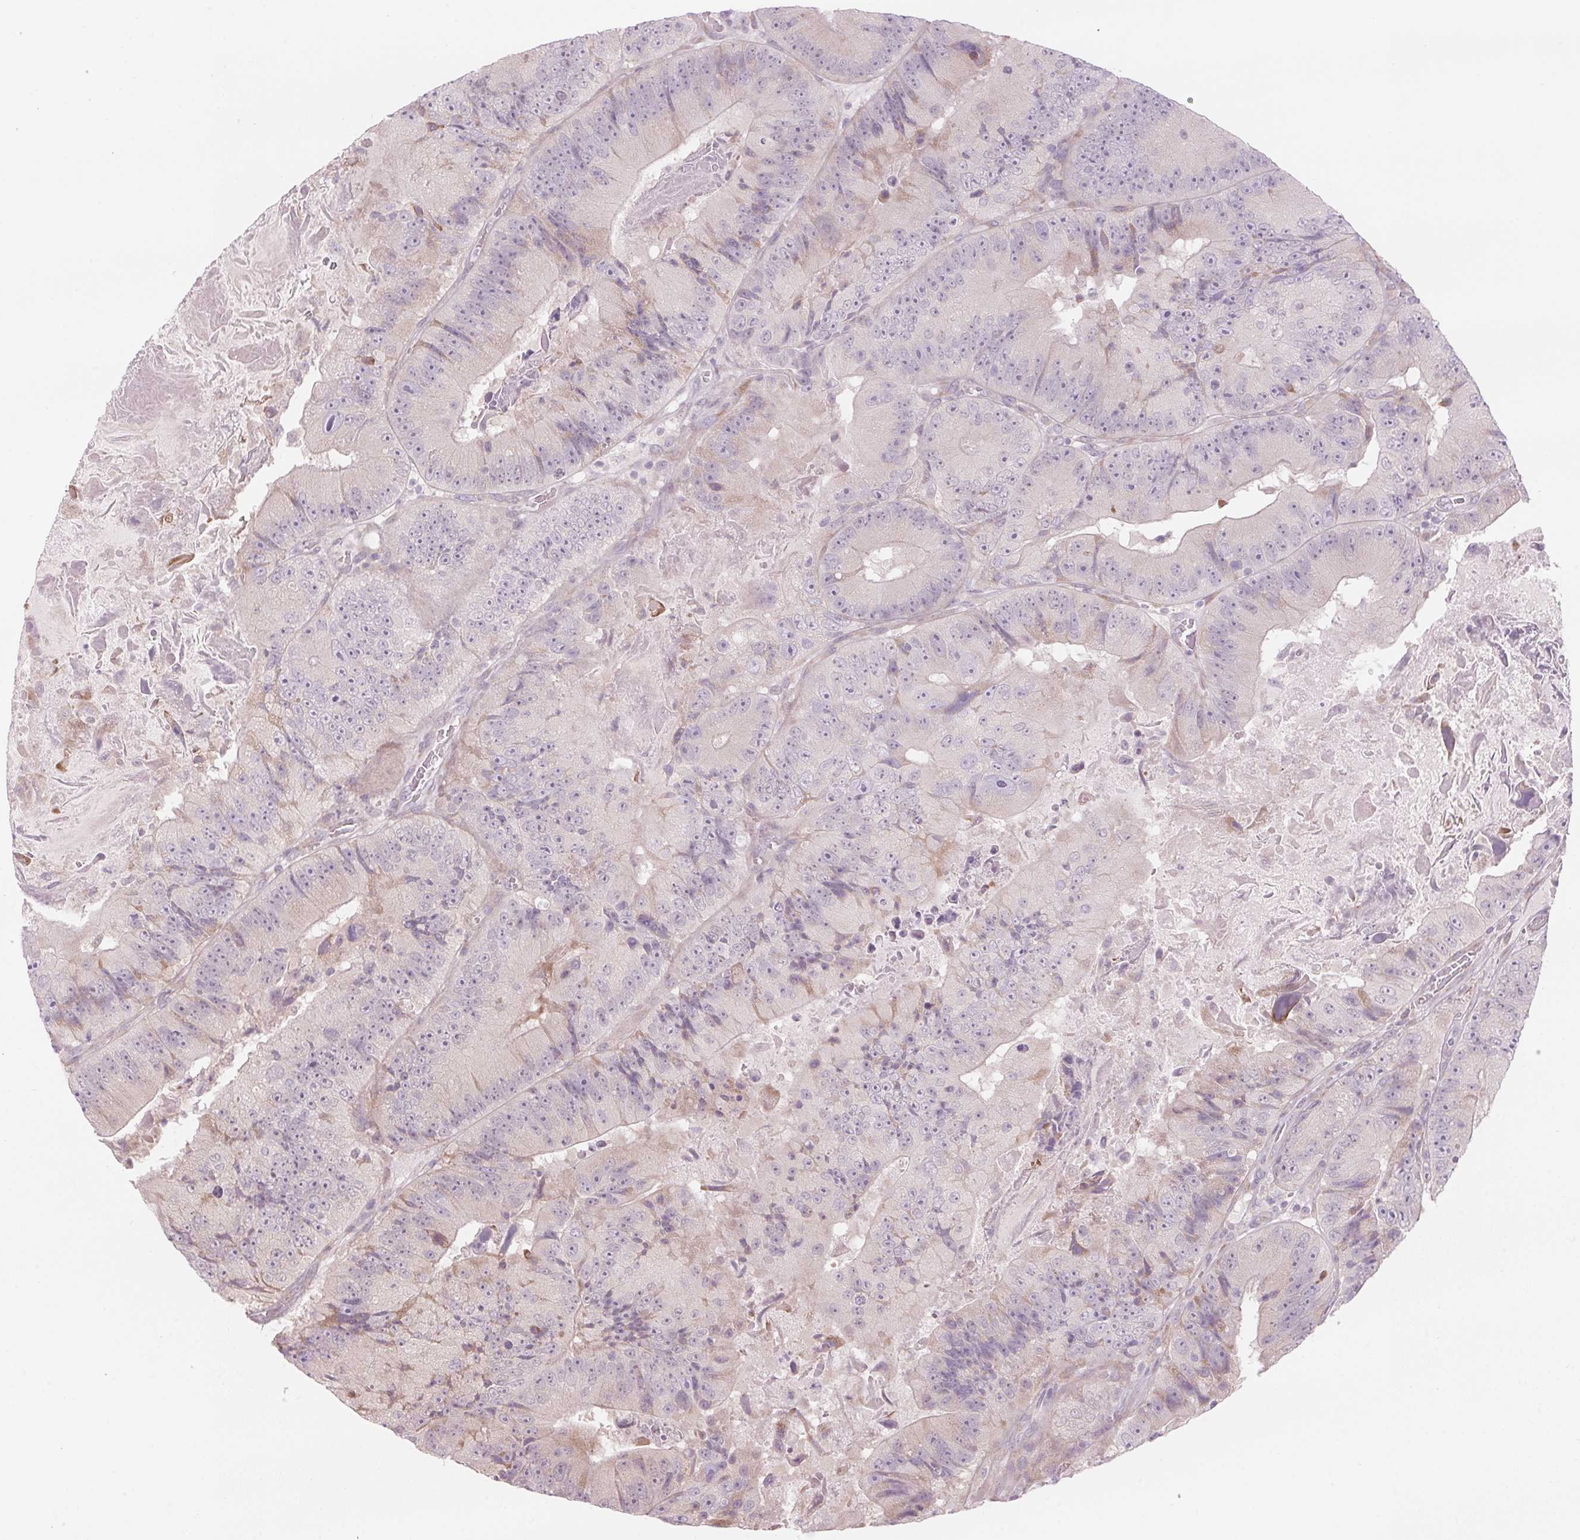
{"staining": {"intensity": "negative", "quantity": "none", "location": "none"}, "tissue": "colorectal cancer", "cell_type": "Tumor cells", "image_type": "cancer", "snomed": [{"axis": "morphology", "description": "Adenocarcinoma, NOS"}, {"axis": "topography", "description": "Colon"}], "caption": "High power microscopy histopathology image of an IHC histopathology image of colorectal adenocarcinoma, revealing no significant positivity in tumor cells.", "gene": "GNMT", "patient": {"sex": "female", "age": 86}}